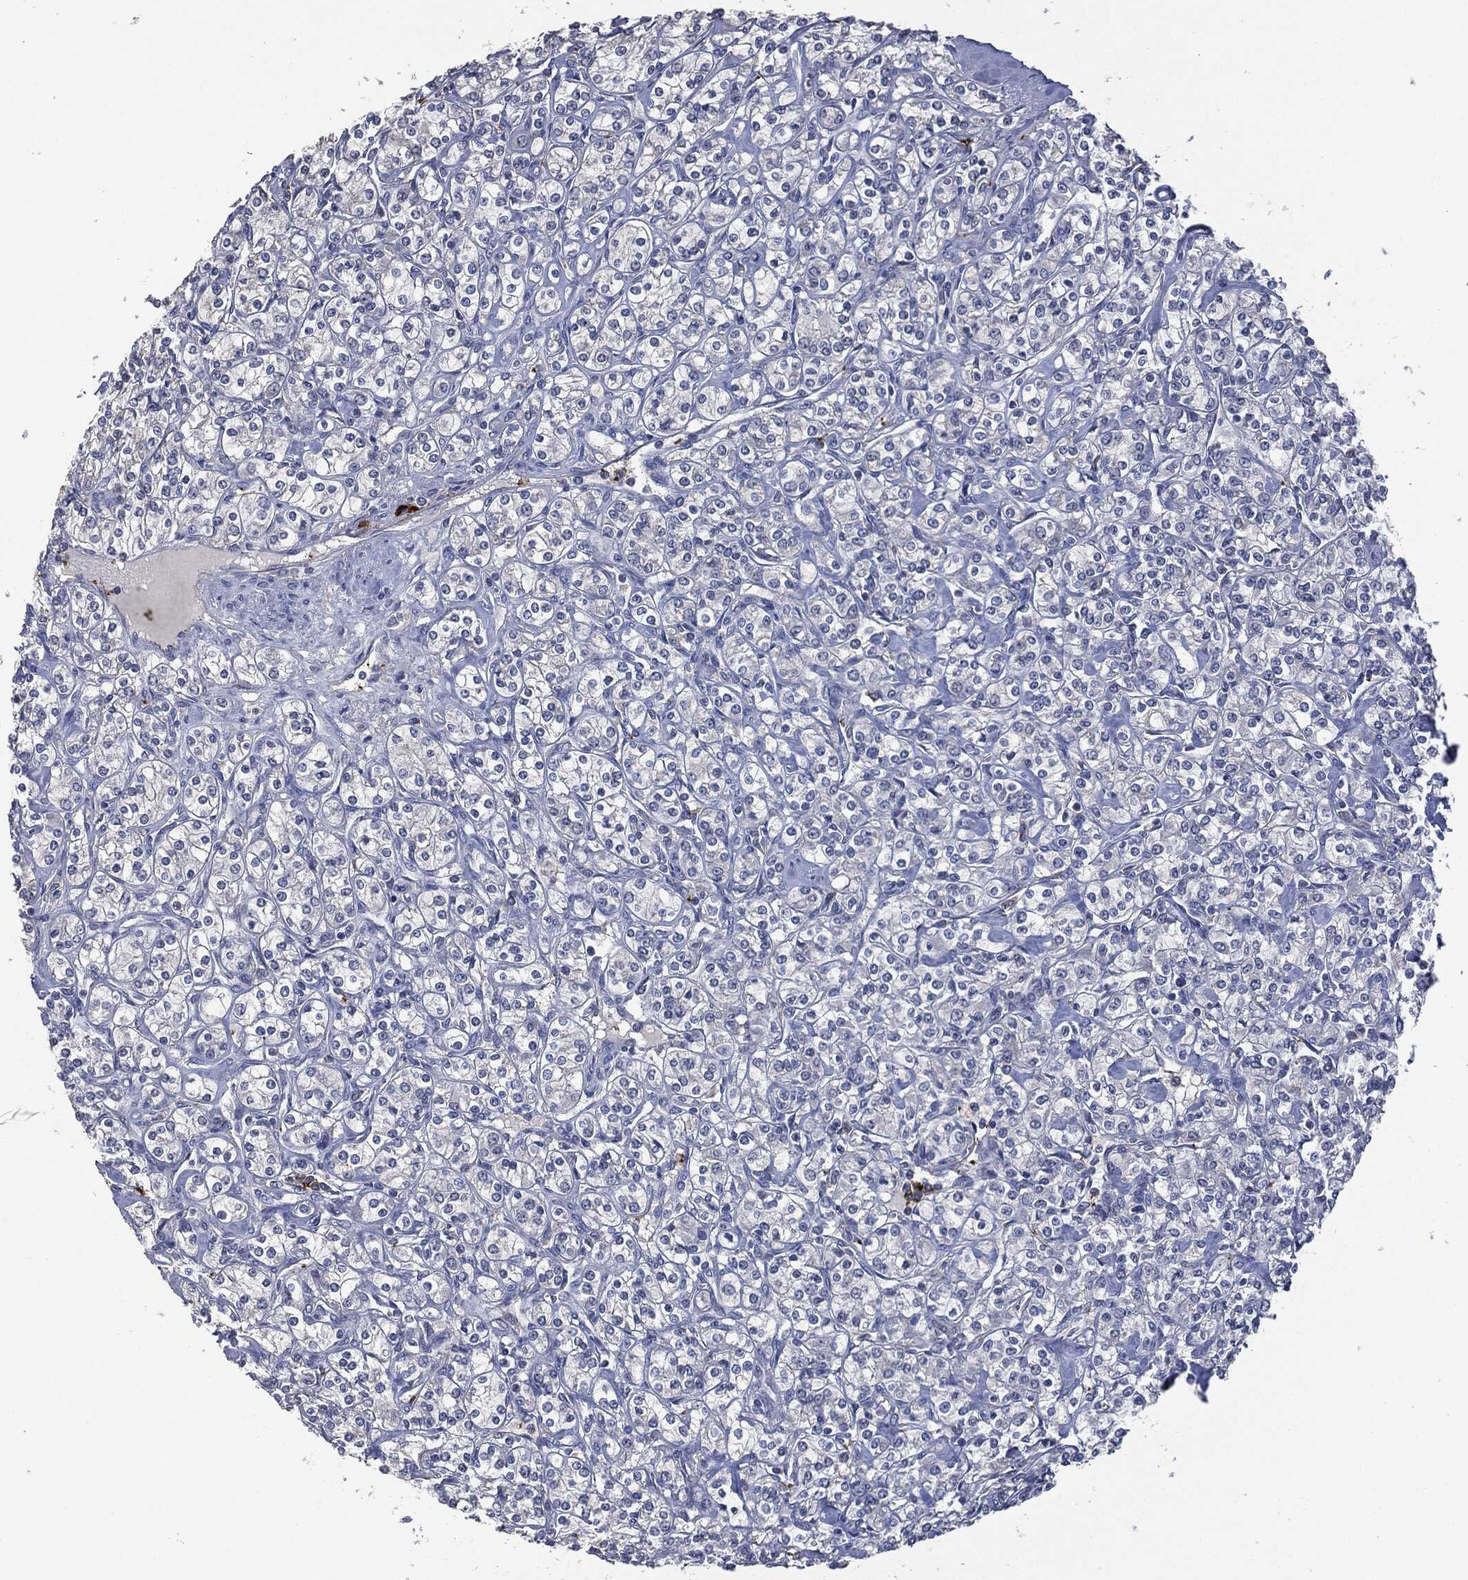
{"staining": {"intensity": "negative", "quantity": "none", "location": "none"}, "tissue": "renal cancer", "cell_type": "Tumor cells", "image_type": "cancer", "snomed": [{"axis": "morphology", "description": "Adenocarcinoma, NOS"}, {"axis": "topography", "description": "Kidney"}], "caption": "A photomicrograph of human adenocarcinoma (renal) is negative for staining in tumor cells.", "gene": "CD33", "patient": {"sex": "male", "age": 77}}